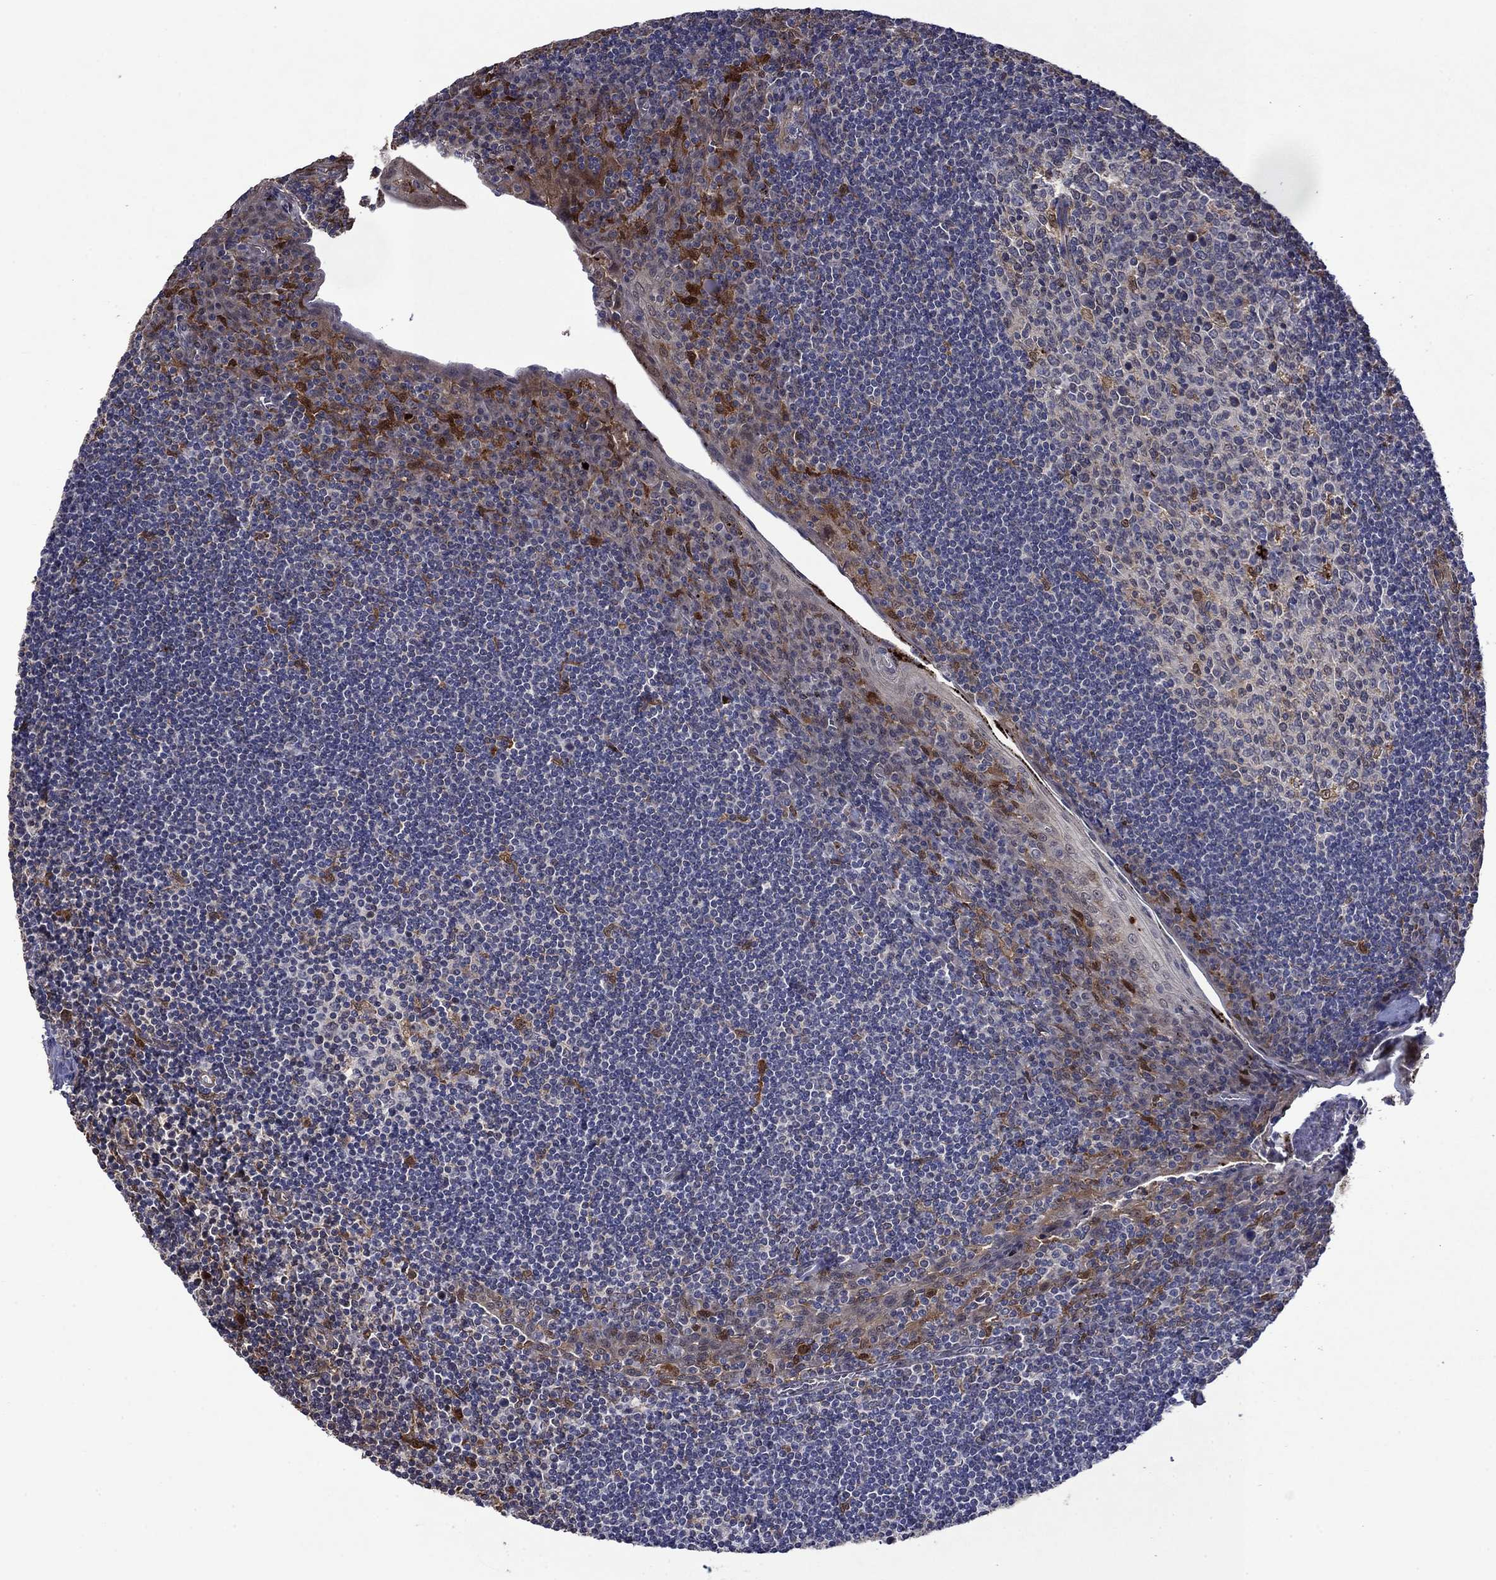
{"staining": {"intensity": "moderate", "quantity": "<25%", "location": "cytoplasmic/membranous"}, "tissue": "tonsil", "cell_type": "Germinal center cells", "image_type": "normal", "snomed": [{"axis": "morphology", "description": "Normal tissue, NOS"}, {"axis": "topography", "description": "Tonsil"}], "caption": "Human tonsil stained with a brown dye exhibits moderate cytoplasmic/membranous positive staining in approximately <25% of germinal center cells.", "gene": "TPMT", "patient": {"sex": "female", "age": 12}}